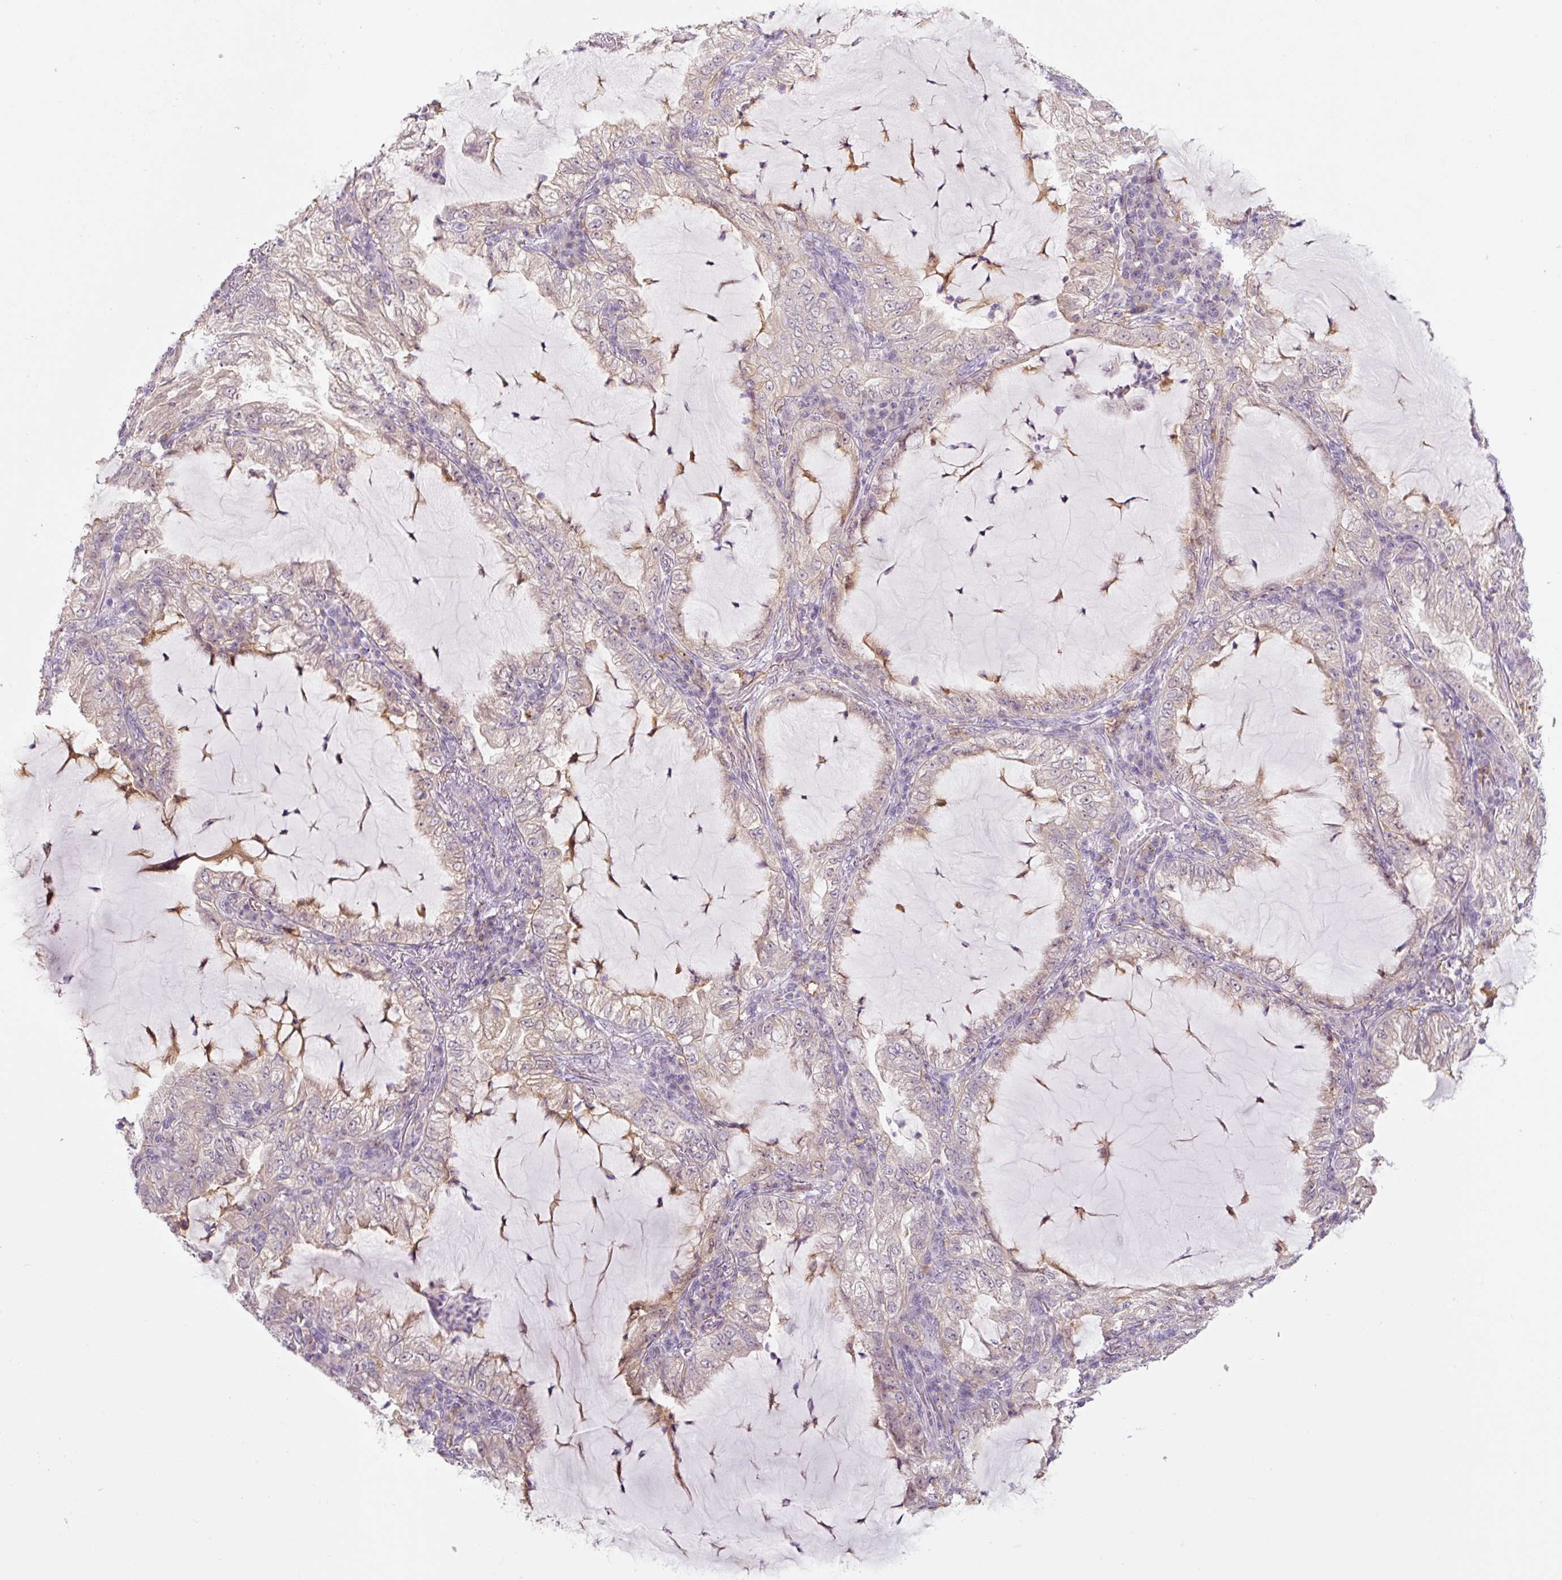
{"staining": {"intensity": "negative", "quantity": "none", "location": "none"}, "tissue": "lung cancer", "cell_type": "Tumor cells", "image_type": "cancer", "snomed": [{"axis": "morphology", "description": "Adenocarcinoma, NOS"}, {"axis": "topography", "description": "Lung"}], "caption": "Immunohistochemical staining of lung adenocarcinoma shows no significant positivity in tumor cells.", "gene": "SPSB2", "patient": {"sex": "female", "age": 73}}